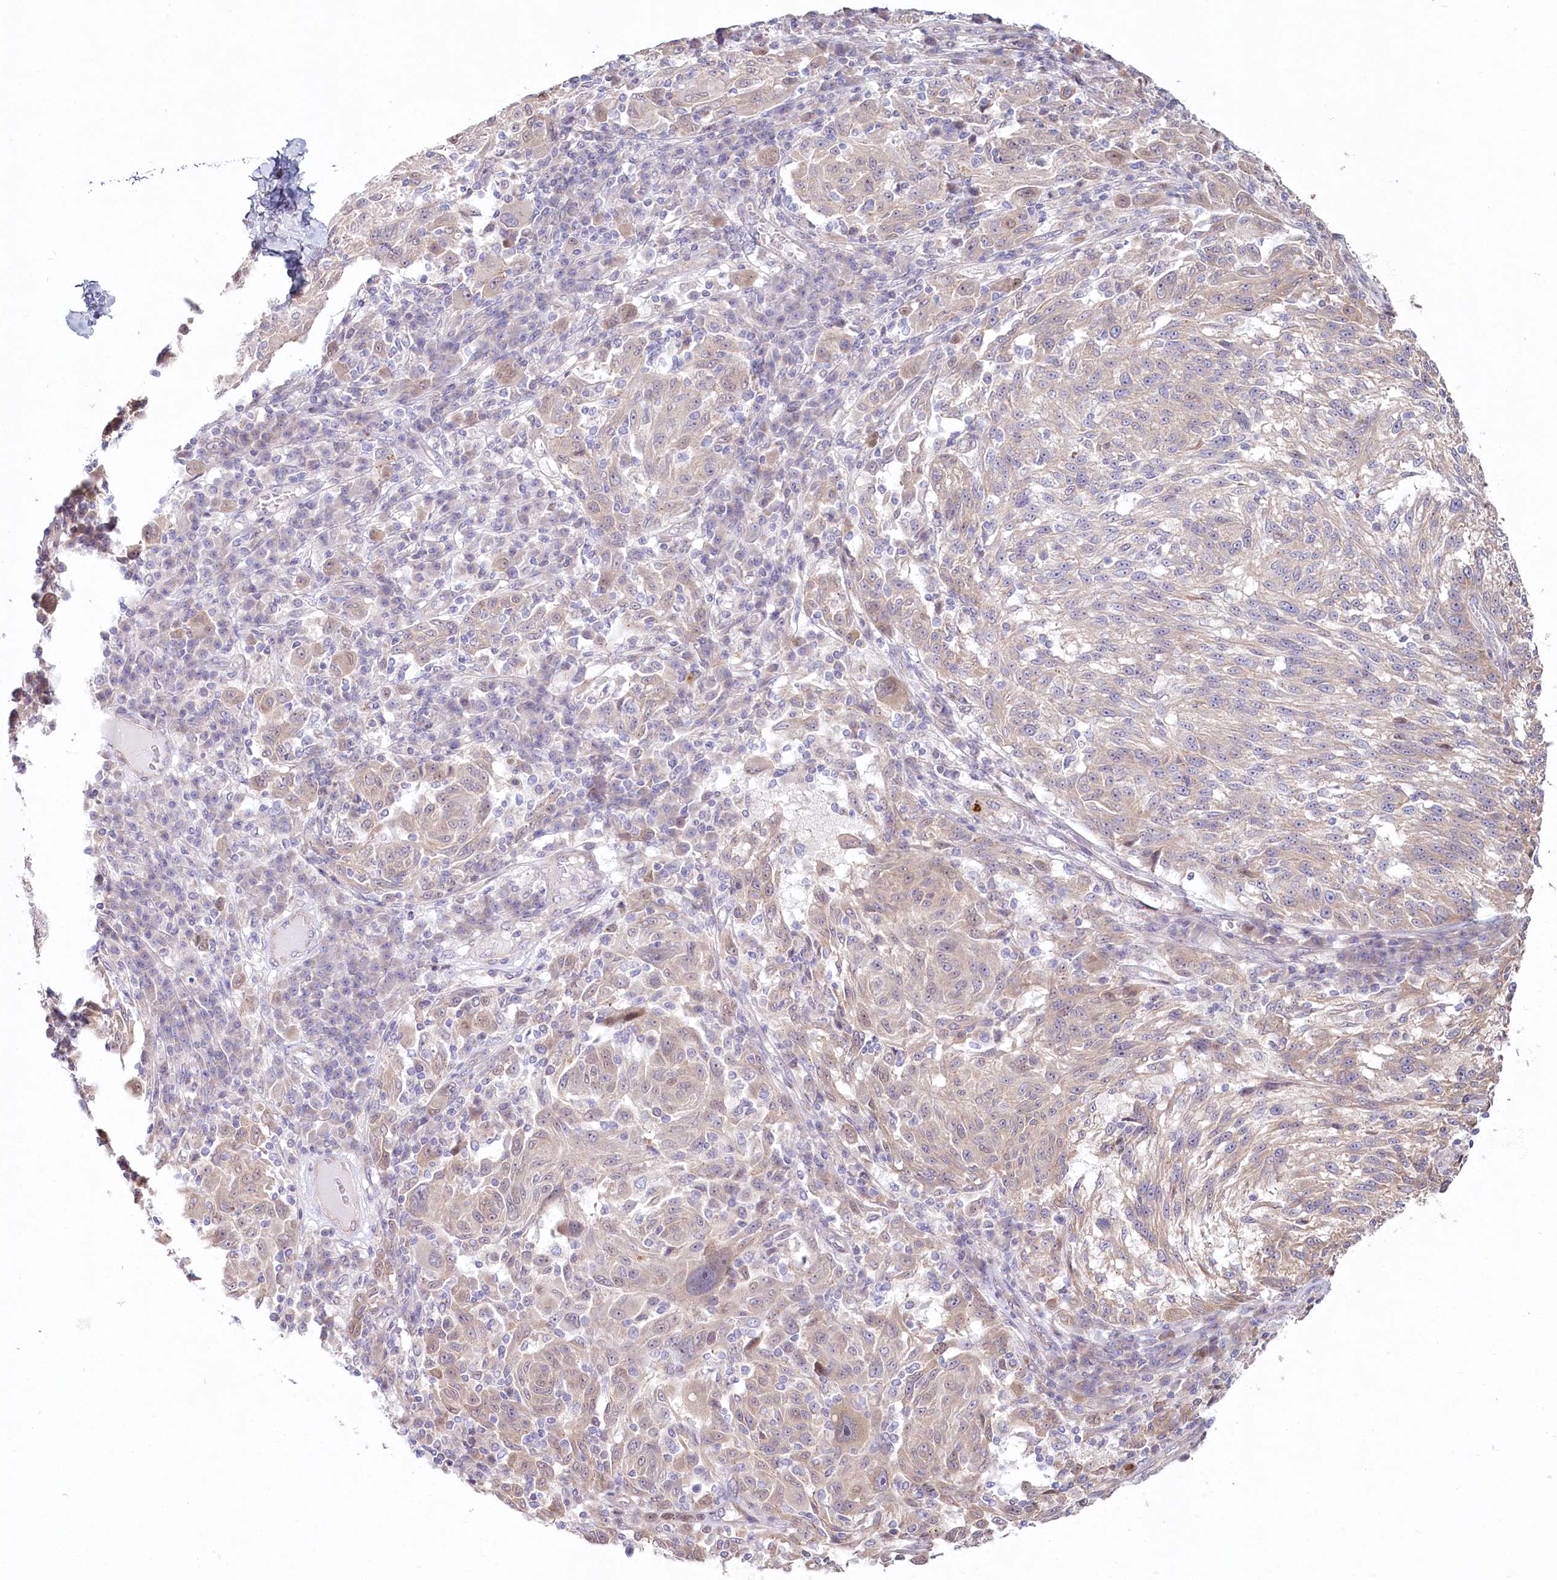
{"staining": {"intensity": "weak", "quantity": "<25%", "location": "cytoplasmic/membranous"}, "tissue": "melanoma", "cell_type": "Tumor cells", "image_type": "cancer", "snomed": [{"axis": "morphology", "description": "Malignant melanoma, NOS"}, {"axis": "topography", "description": "Skin"}], "caption": "Tumor cells are negative for protein expression in human melanoma. The staining is performed using DAB (3,3'-diaminobenzidine) brown chromogen with nuclei counter-stained in using hematoxylin.", "gene": "SPINK13", "patient": {"sex": "male", "age": 53}}